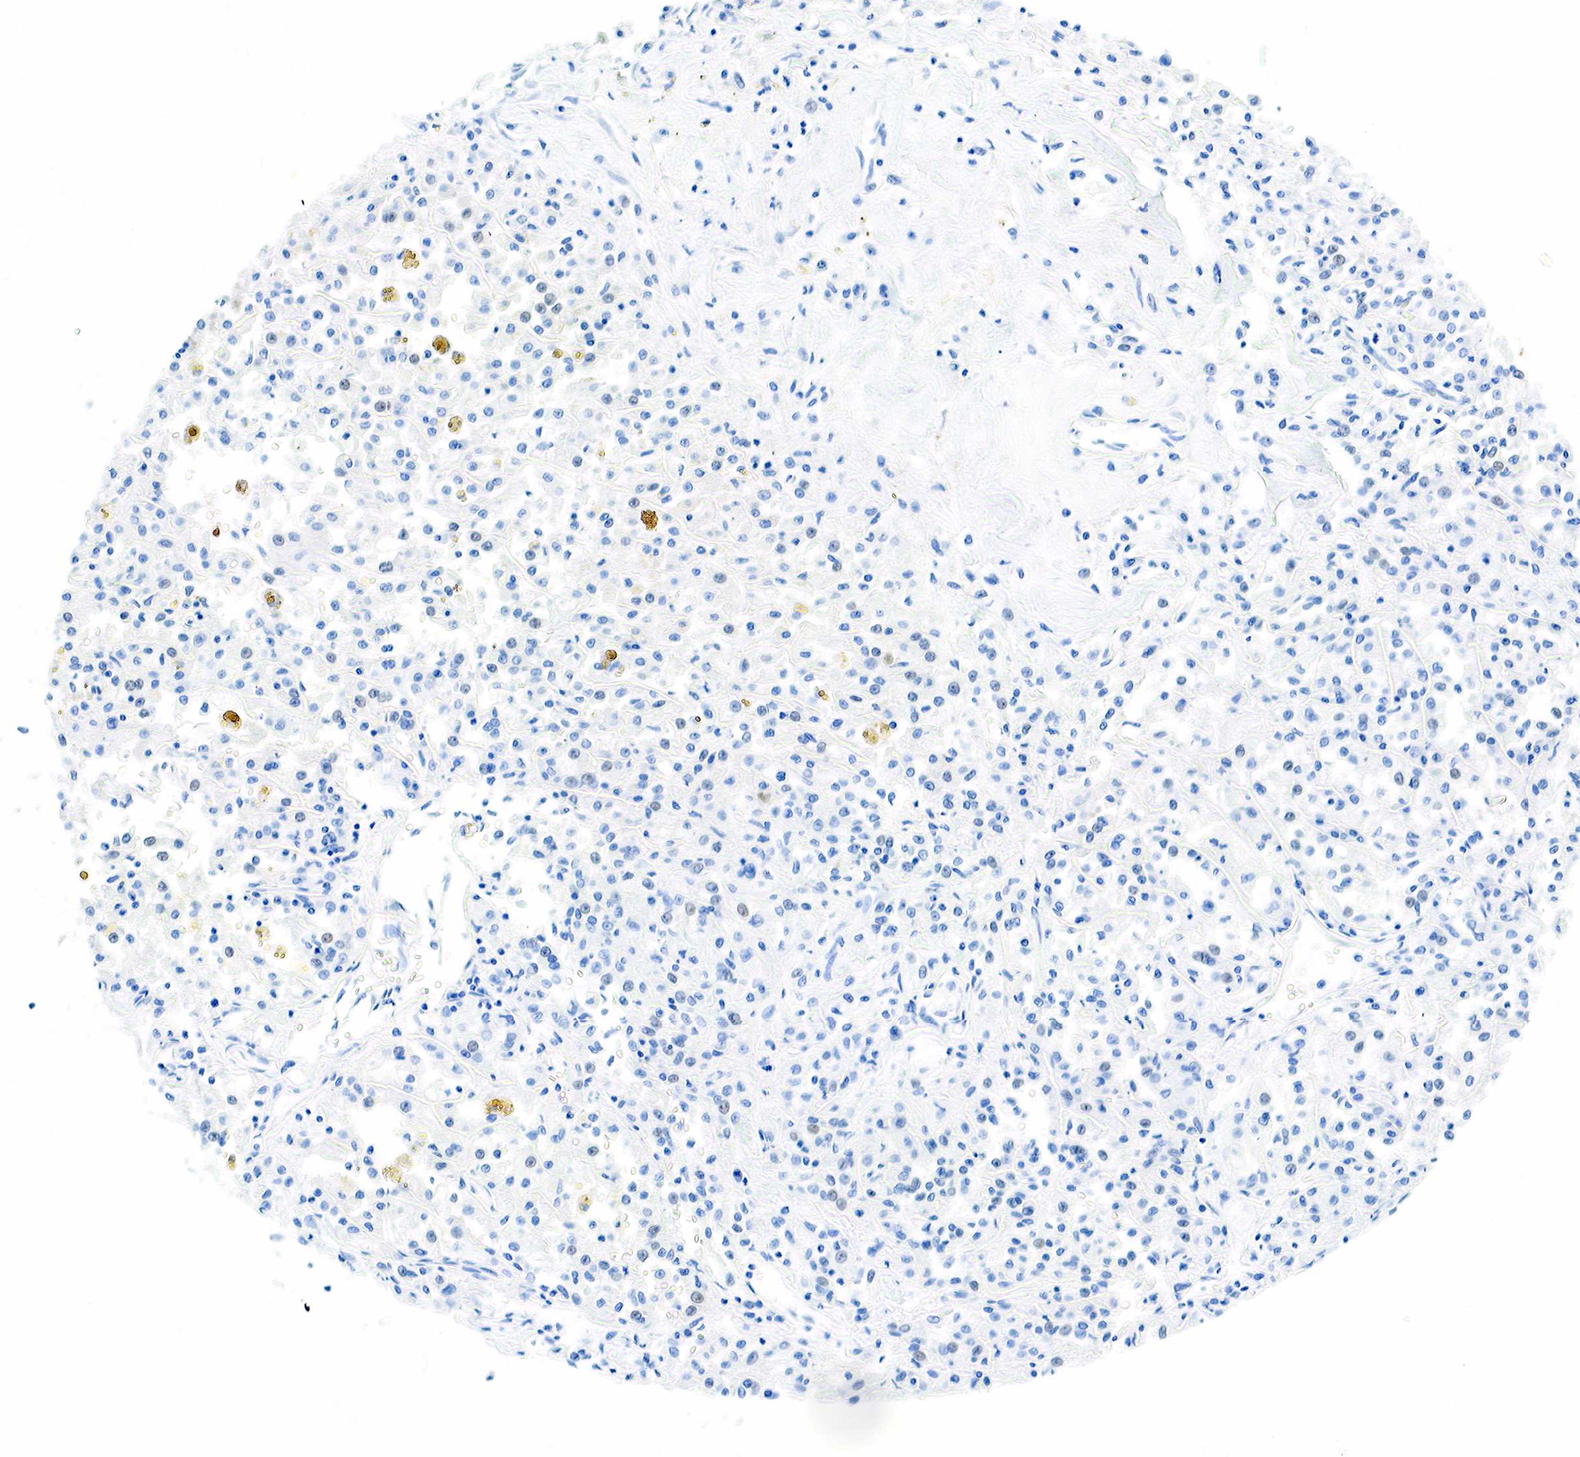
{"staining": {"intensity": "weak", "quantity": "<25%", "location": "cytoplasmic/membranous,nuclear"}, "tissue": "renal cancer", "cell_type": "Tumor cells", "image_type": "cancer", "snomed": [{"axis": "morphology", "description": "Adenocarcinoma, NOS"}, {"axis": "topography", "description": "Kidney"}], "caption": "A high-resolution photomicrograph shows immunohistochemistry staining of adenocarcinoma (renal), which displays no significant expression in tumor cells.", "gene": "INHA", "patient": {"sex": "male", "age": 78}}